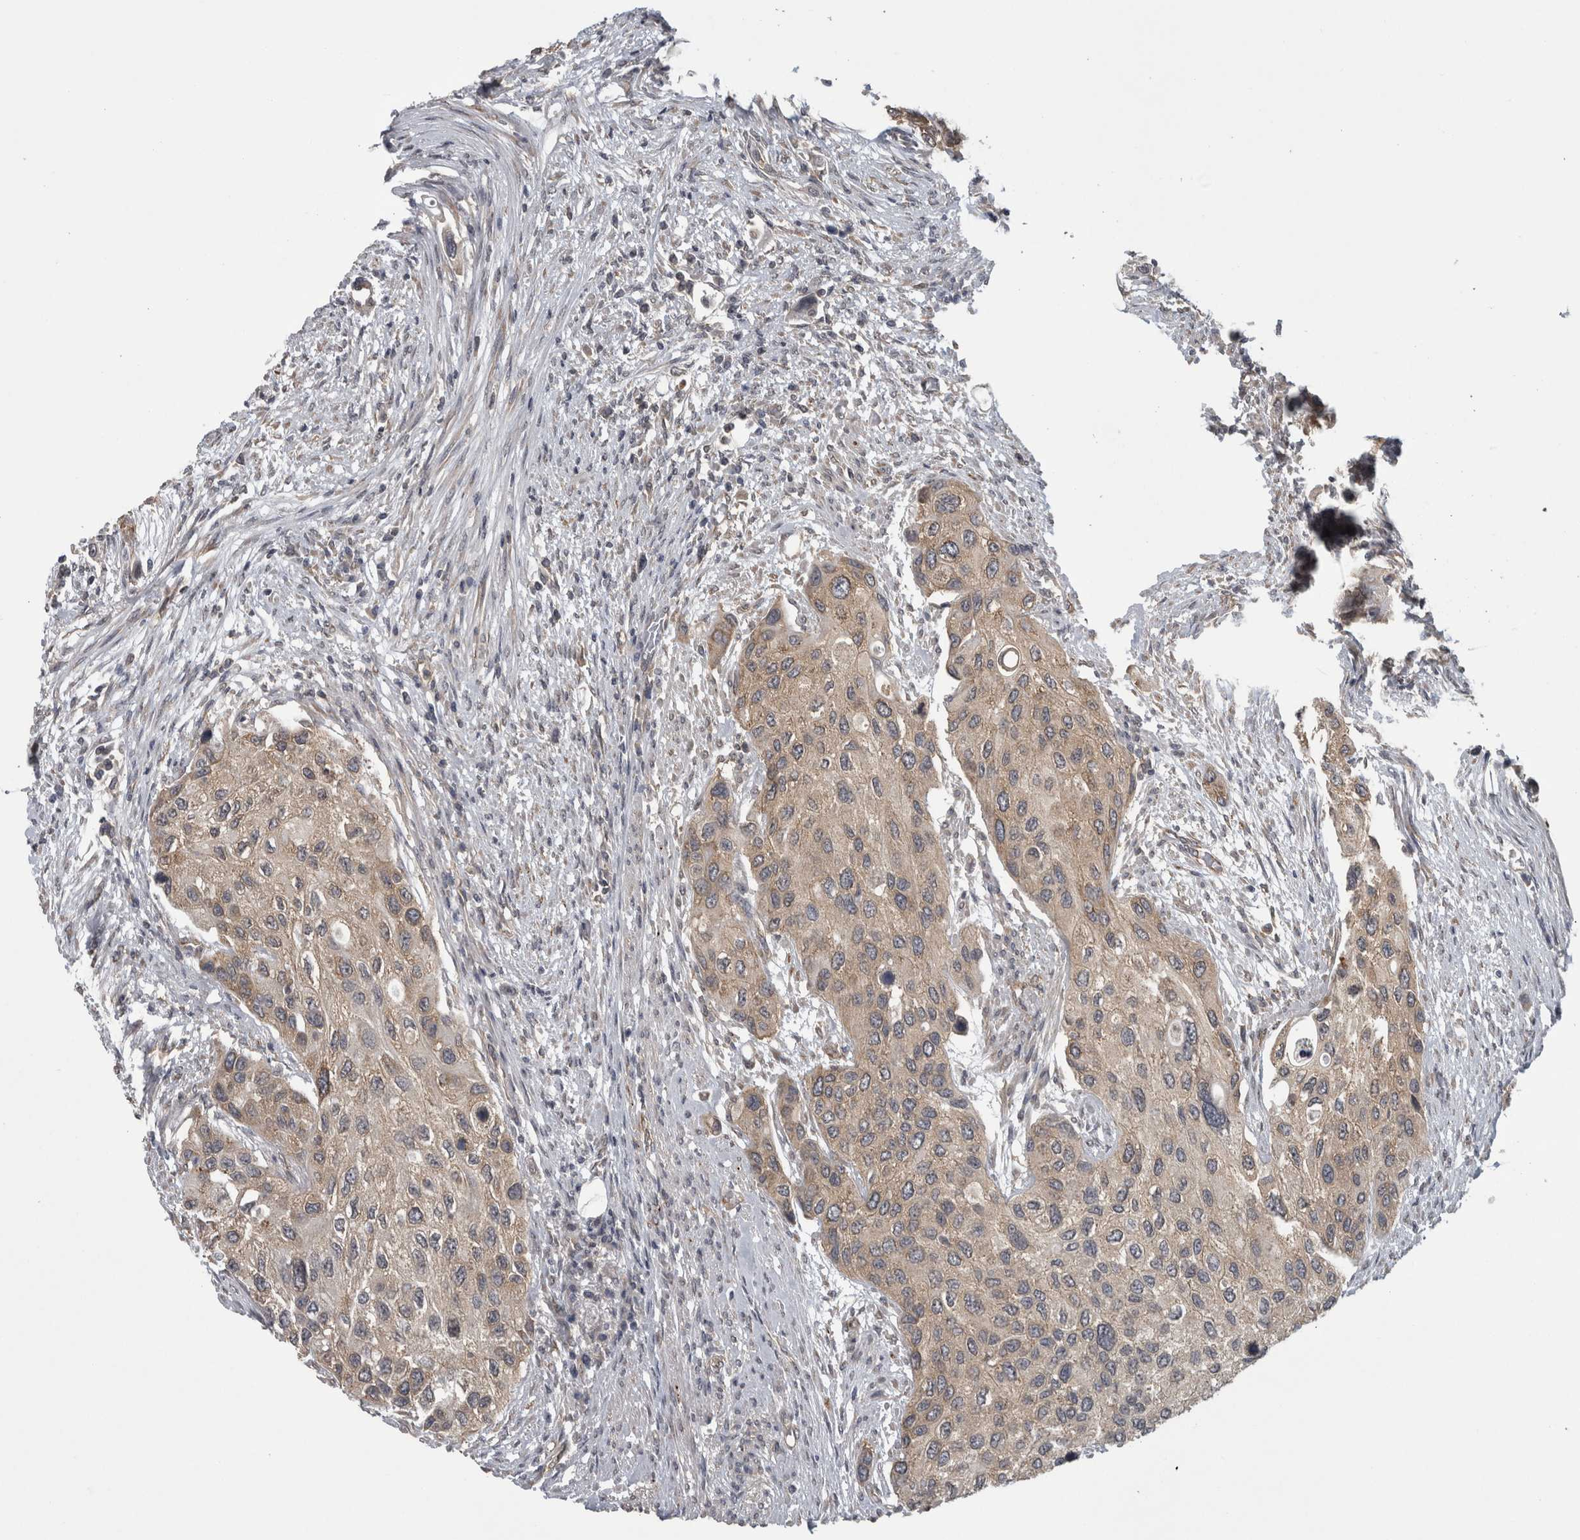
{"staining": {"intensity": "weak", "quantity": "<25%", "location": "cytoplasmic/membranous"}, "tissue": "urothelial cancer", "cell_type": "Tumor cells", "image_type": "cancer", "snomed": [{"axis": "morphology", "description": "Urothelial carcinoma, High grade"}, {"axis": "topography", "description": "Urinary bladder"}], "caption": "Tumor cells are negative for protein expression in human urothelial cancer.", "gene": "ATXN2", "patient": {"sex": "female", "age": 56}}